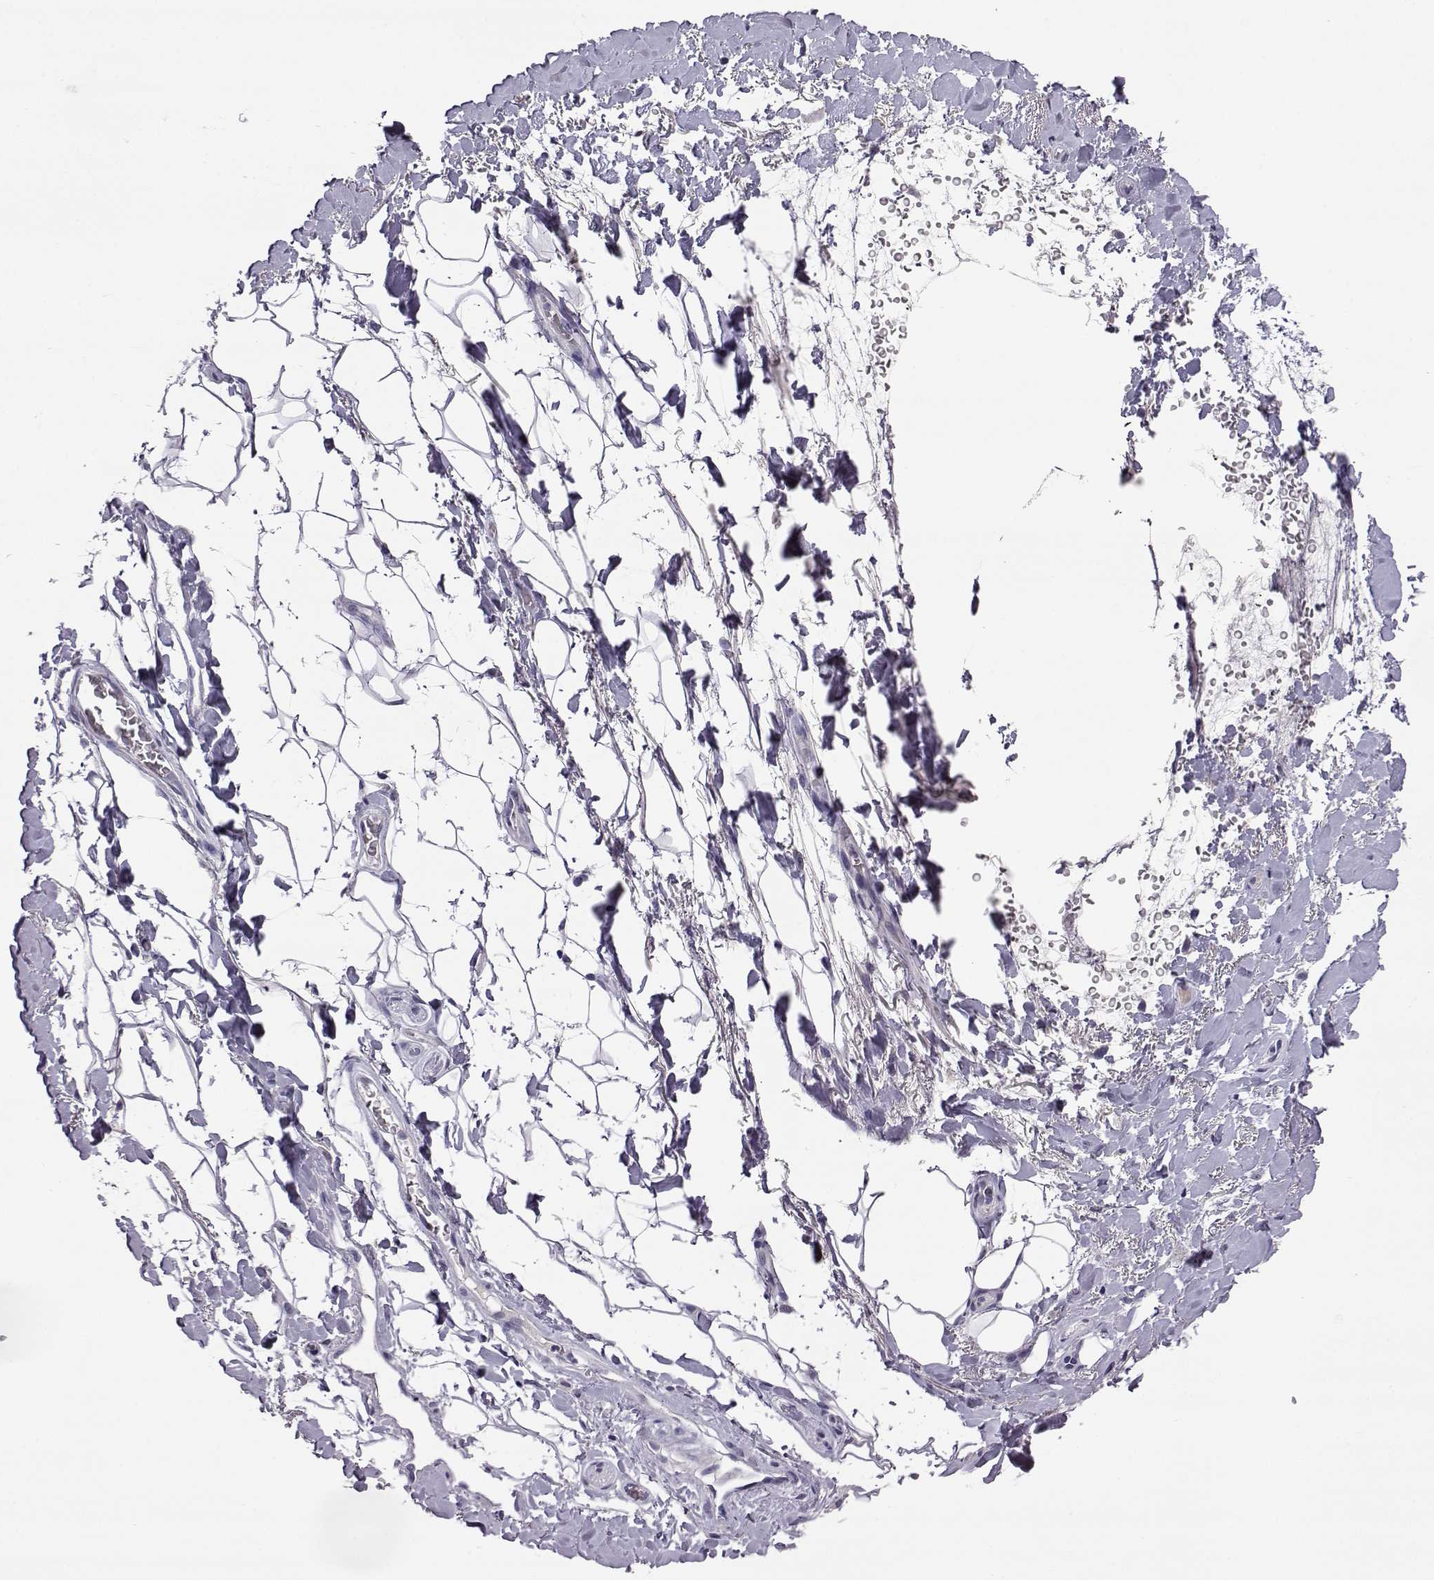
{"staining": {"intensity": "negative", "quantity": "none", "location": "none"}, "tissue": "adipose tissue", "cell_type": "Adipocytes", "image_type": "normal", "snomed": [{"axis": "morphology", "description": "Normal tissue, NOS"}, {"axis": "topography", "description": "Anal"}, {"axis": "topography", "description": "Peripheral nerve tissue"}], "caption": "A histopathology image of human adipose tissue is negative for staining in adipocytes. (DAB immunohistochemistry (IHC) with hematoxylin counter stain).", "gene": "AKR1B1", "patient": {"sex": "male", "age": 53}}